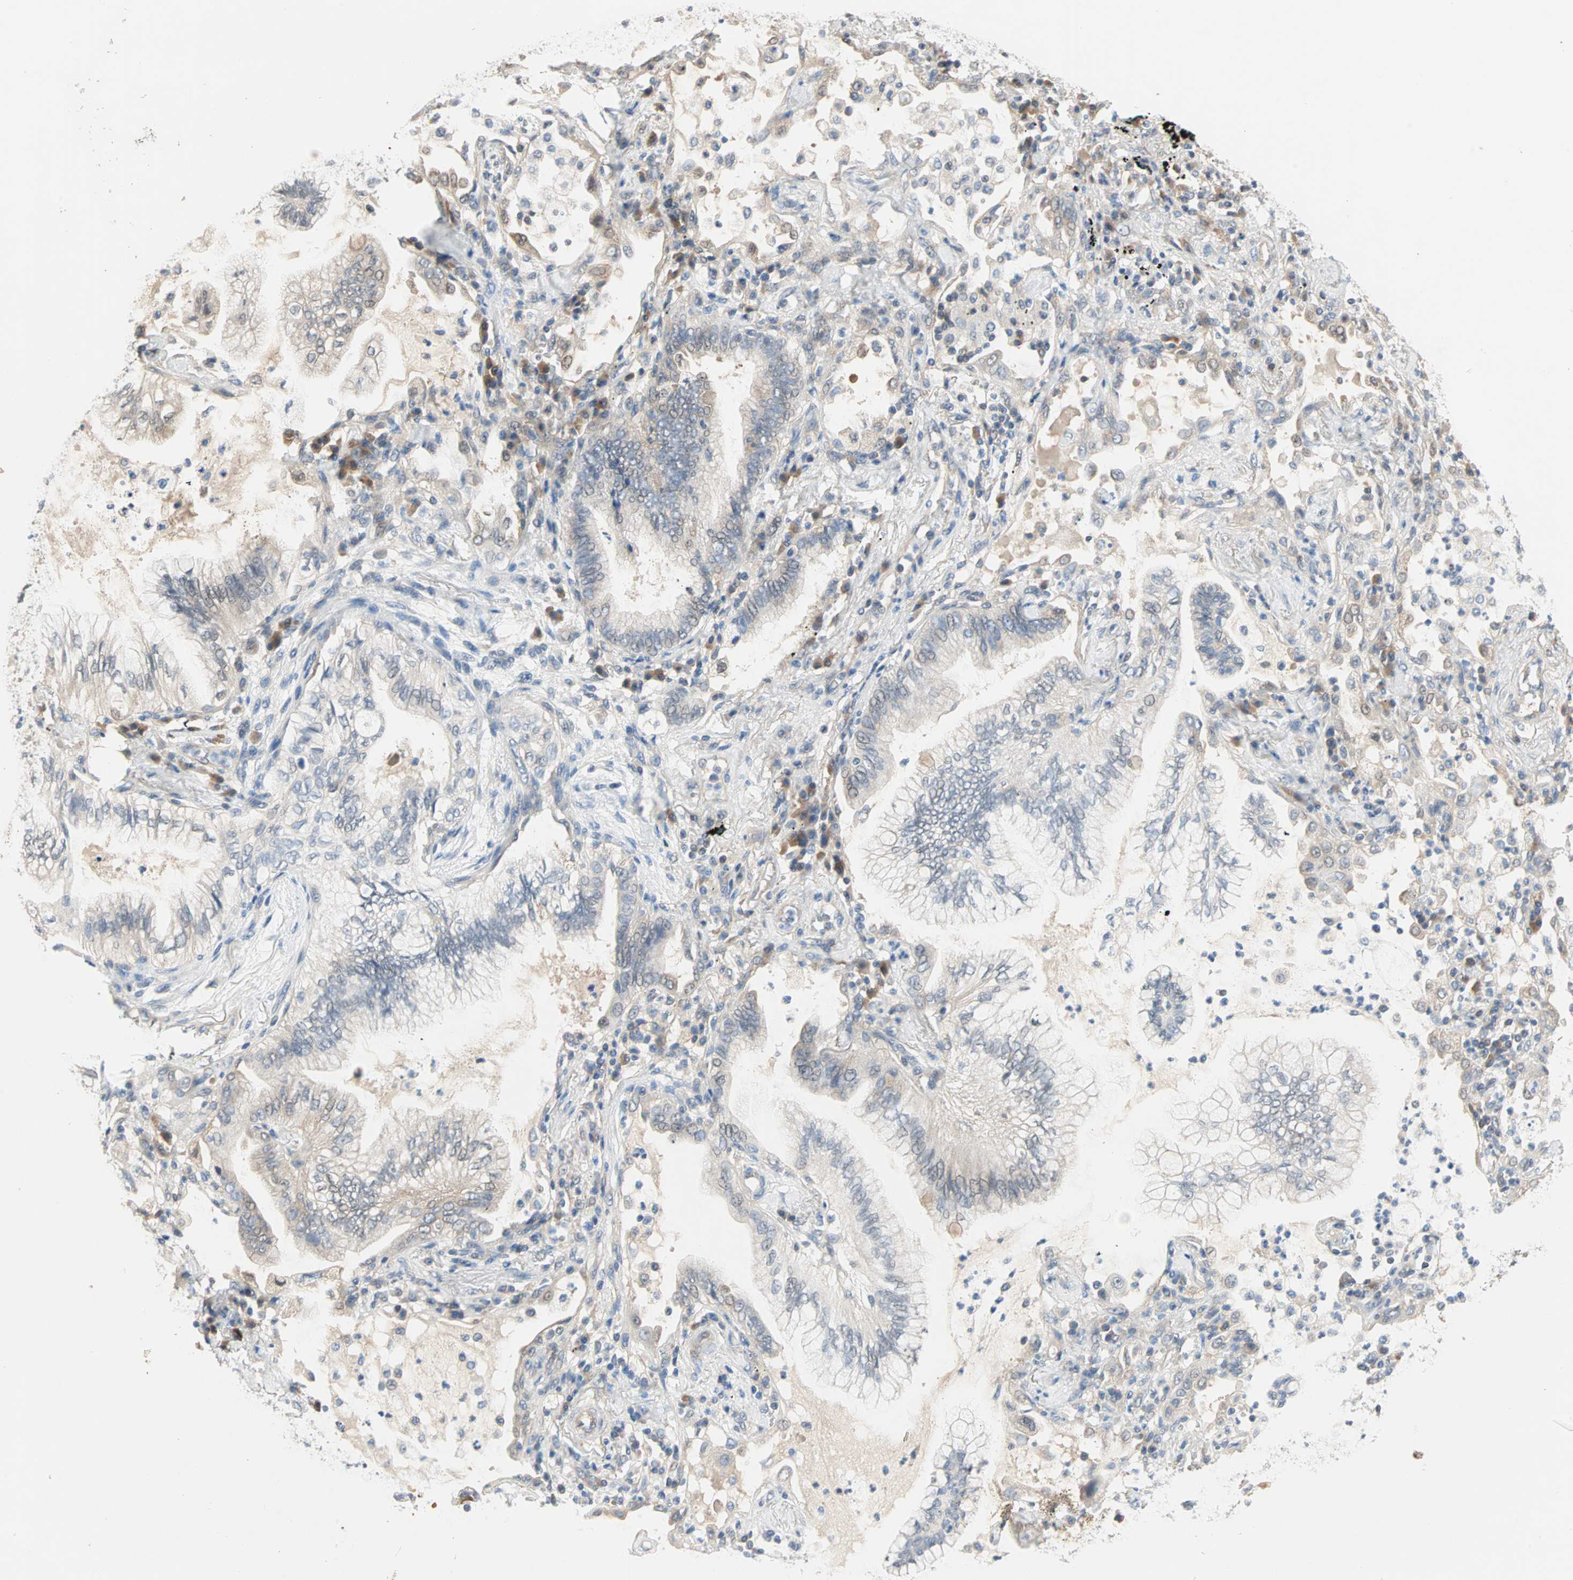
{"staining": {"intensity": "weak", "quantity": "<25%", "location": "cytoplasmic/membranous"}, "tissue": "lung cancer", "cell_type": "Tumor cells", "image_type": "cancer", "snomed": [{"axis": "morphology", "description": "Normal tissue, NOS"}, {"axis": "morphology", "description": "Adenocarcinoma, NOS"}, {"axis": "topography", "description": "Bronchus"}, {"axis": "topography", "description": "Lung"}], "caption": "DAB immunohistochemical staining of human lung adenocarcinoma demonstrates no significant expression in tumor cells. (Stains: DAB (3,3'-diaminobenzidine) immunohistochemistry with hematoxylin counter stain, Microscopy: brightfield microscopy at high magnification).", "gene": "MPI", "patient": {"sex": "female", "age": 70}}